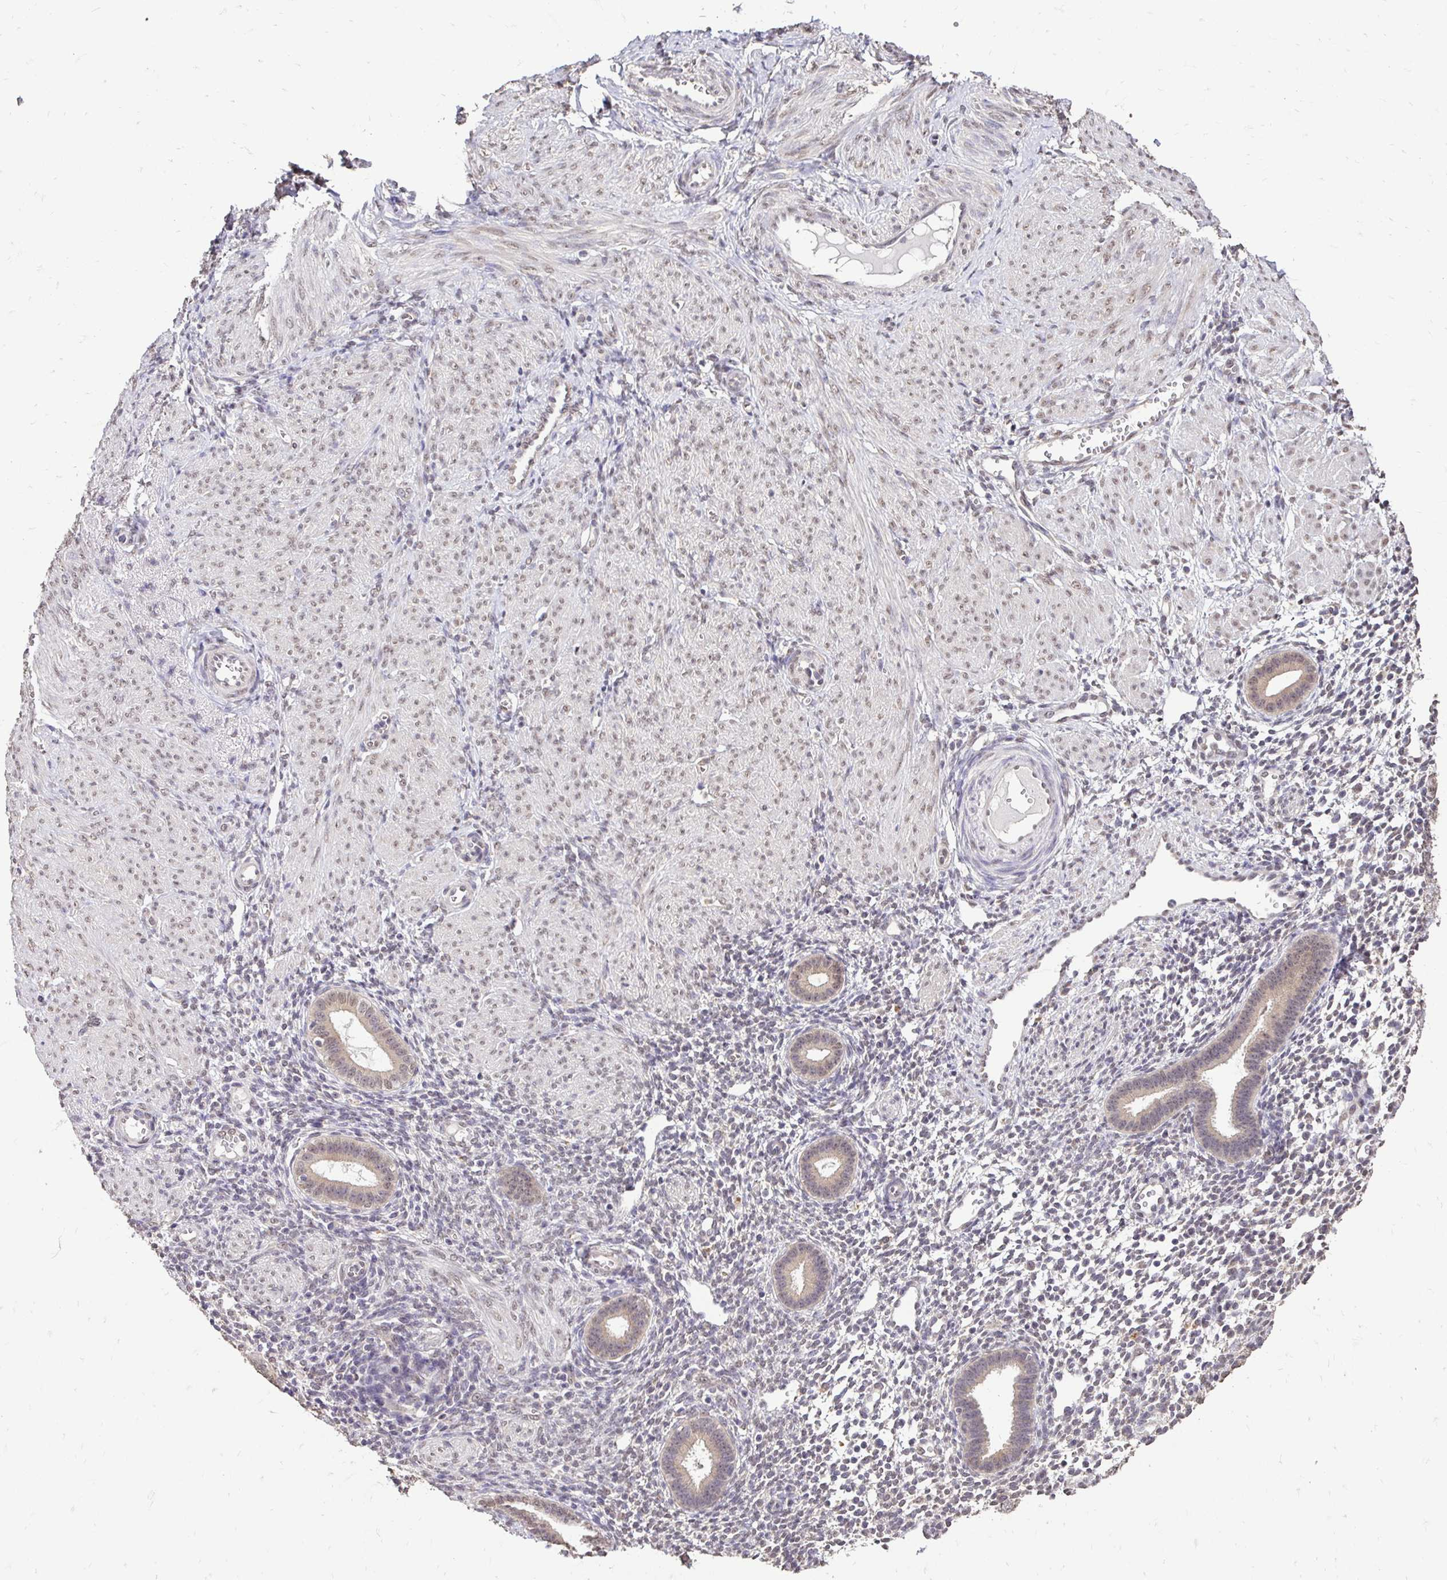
{"staining": {"intensity": "negative", "quantity": "none", "location": "none"}, "tissue": "endometrium", "cell_type": "Cells in endometrial stroma", "image_type": "normal", "snomed": [{"axis": "morphology", "description": "Normal tissue, NOS"}, {"axis": "topography", "description": "Endometrium"}], "caption": "IHC photomicrograph of unremarkable endometrium: human endometrium stained with DAB (3,3'-diaminobenzidine) displays no significant protein staining in cells in endometrial stroma.", "gene": "RHEBL1", "patient": {"sex": "female", "age": 36}}